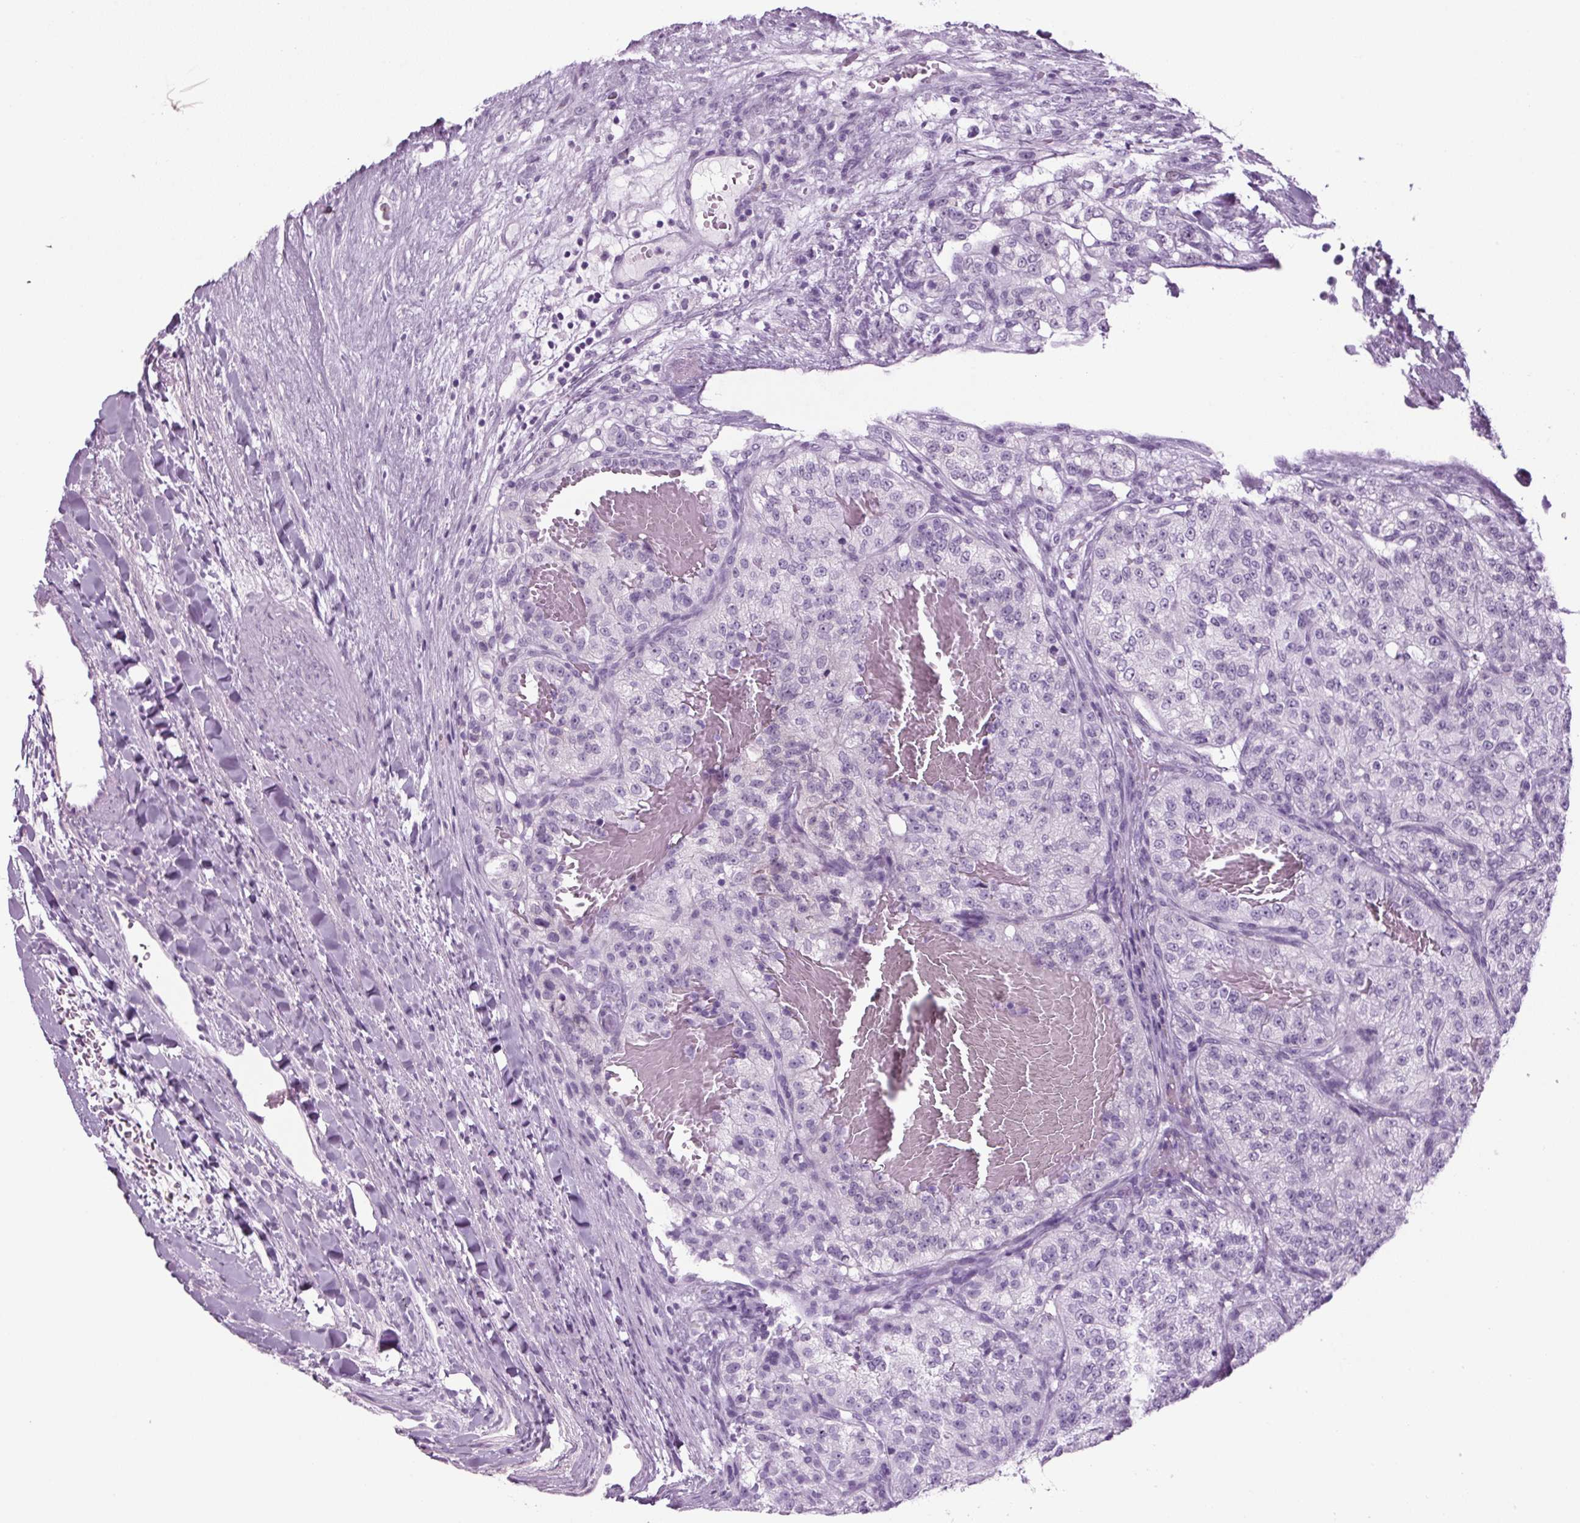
{"staining": {"intensity": "negative", "quantity": "none", "location": "none"}, "tissue": "renal cancer", "cell_type": "Tumor cells", "image_type": "cancer", "snomed": [{"axis": "morphology", "description": "Adenocarcinoma, NOS"}, {"axis": "topography", "description": "Kidney"}], "caption": "Tumor cells show no significant expression in adenocarcinoma (renal).", "gene": "PPP1R1A", "patient": {"sex": "female", "age": 63}}